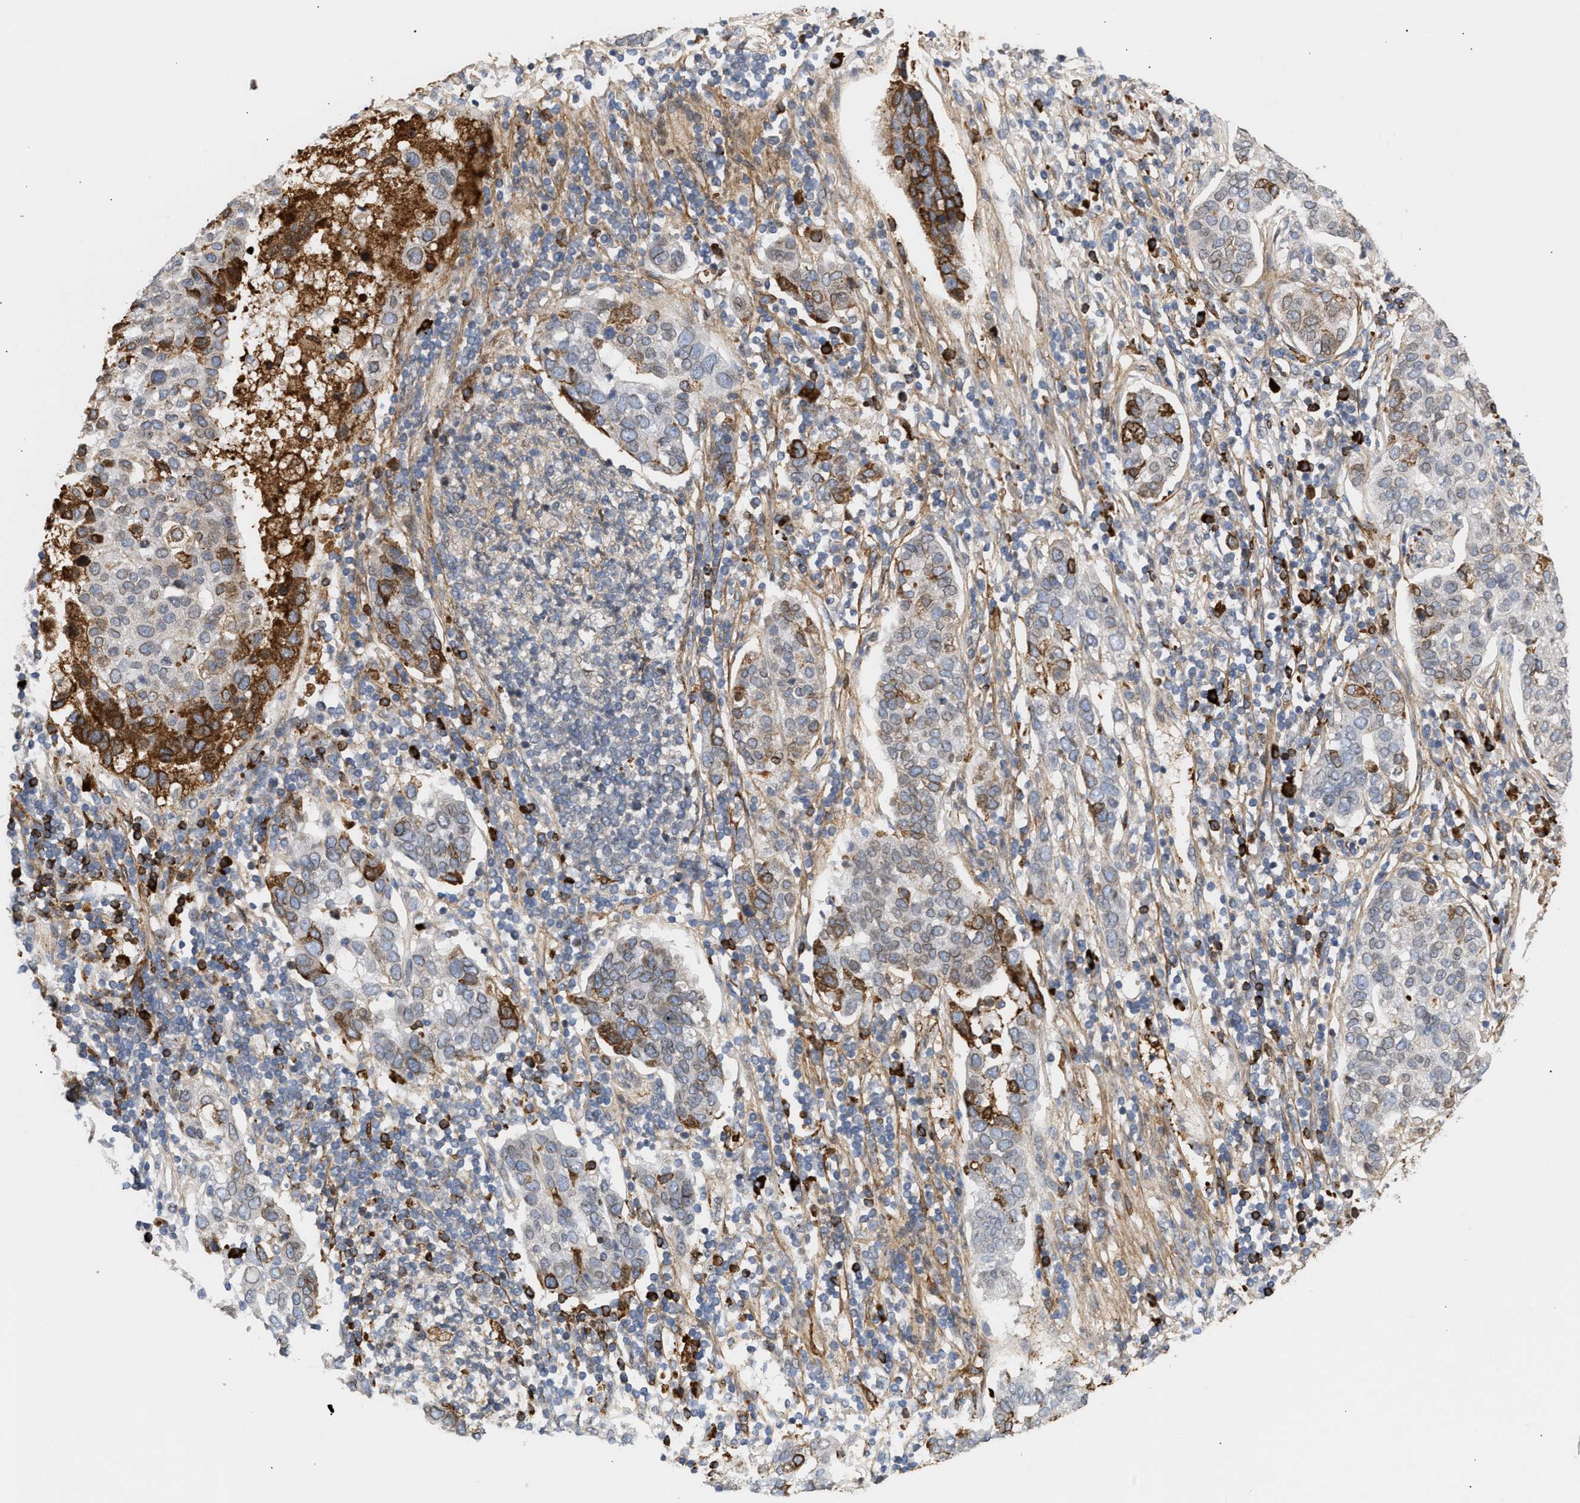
{"staining": {"intensity": "moderate", "quantity": "<25%", "location": "cytoplasmic/membranous"}, "tissue": "pancreatic cancer", "cell_type": "Tumor cells", "image_type": "cancer", "snomed": [{"axis": "morphology", "description": "Adenocarcinoma, NOS"}, {"axis": "topography", "description": "Pancreas"}], "caption": "Tumor cells exhibit moderate cytoplasmic/membranous expression in approximately <25% of cells in pancreatic adenocarcinoma.", "gene": "NUP62", "patient": {"sex": "female", "age": 61}}